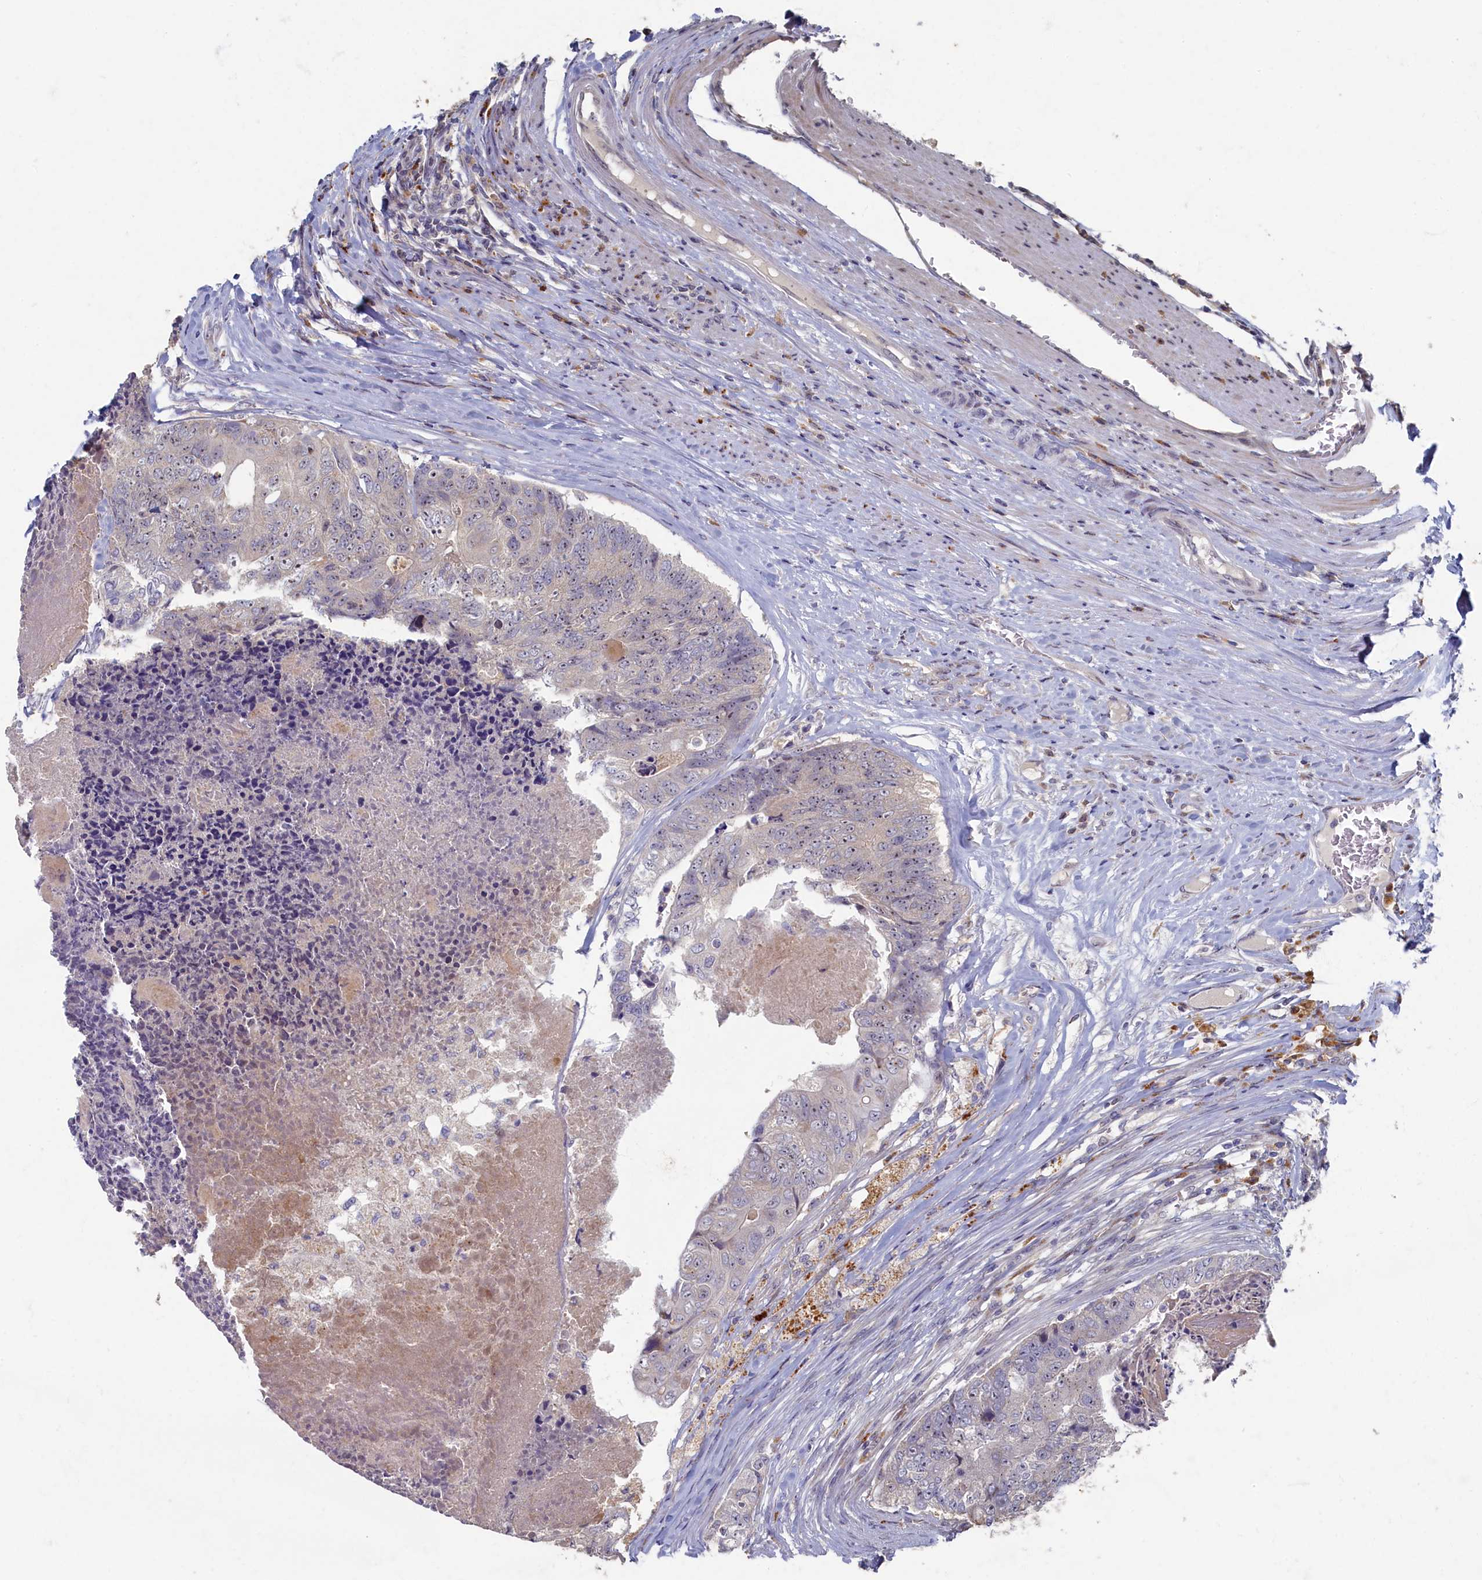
{"staining": {"intensity": "moderate", "quantity": "25%-75%", "location": "nuclear"}, "tissue": "colorectal cancer", "cell_type": "Tumor cells", "image_type": "cancer", "snomed": [{"axis": "morphology", "description": "Adenocarcinoma, NOS"}, {"axis": "topography", "description": "Colon"}], "caption": "Moderate nuclear protein positivity is appreciated in about 25%-75% of tumor cells in adenocarcinoma (colorectal).", "gene": "HUNK", "patient": {"sex": "female", "age": 67}}